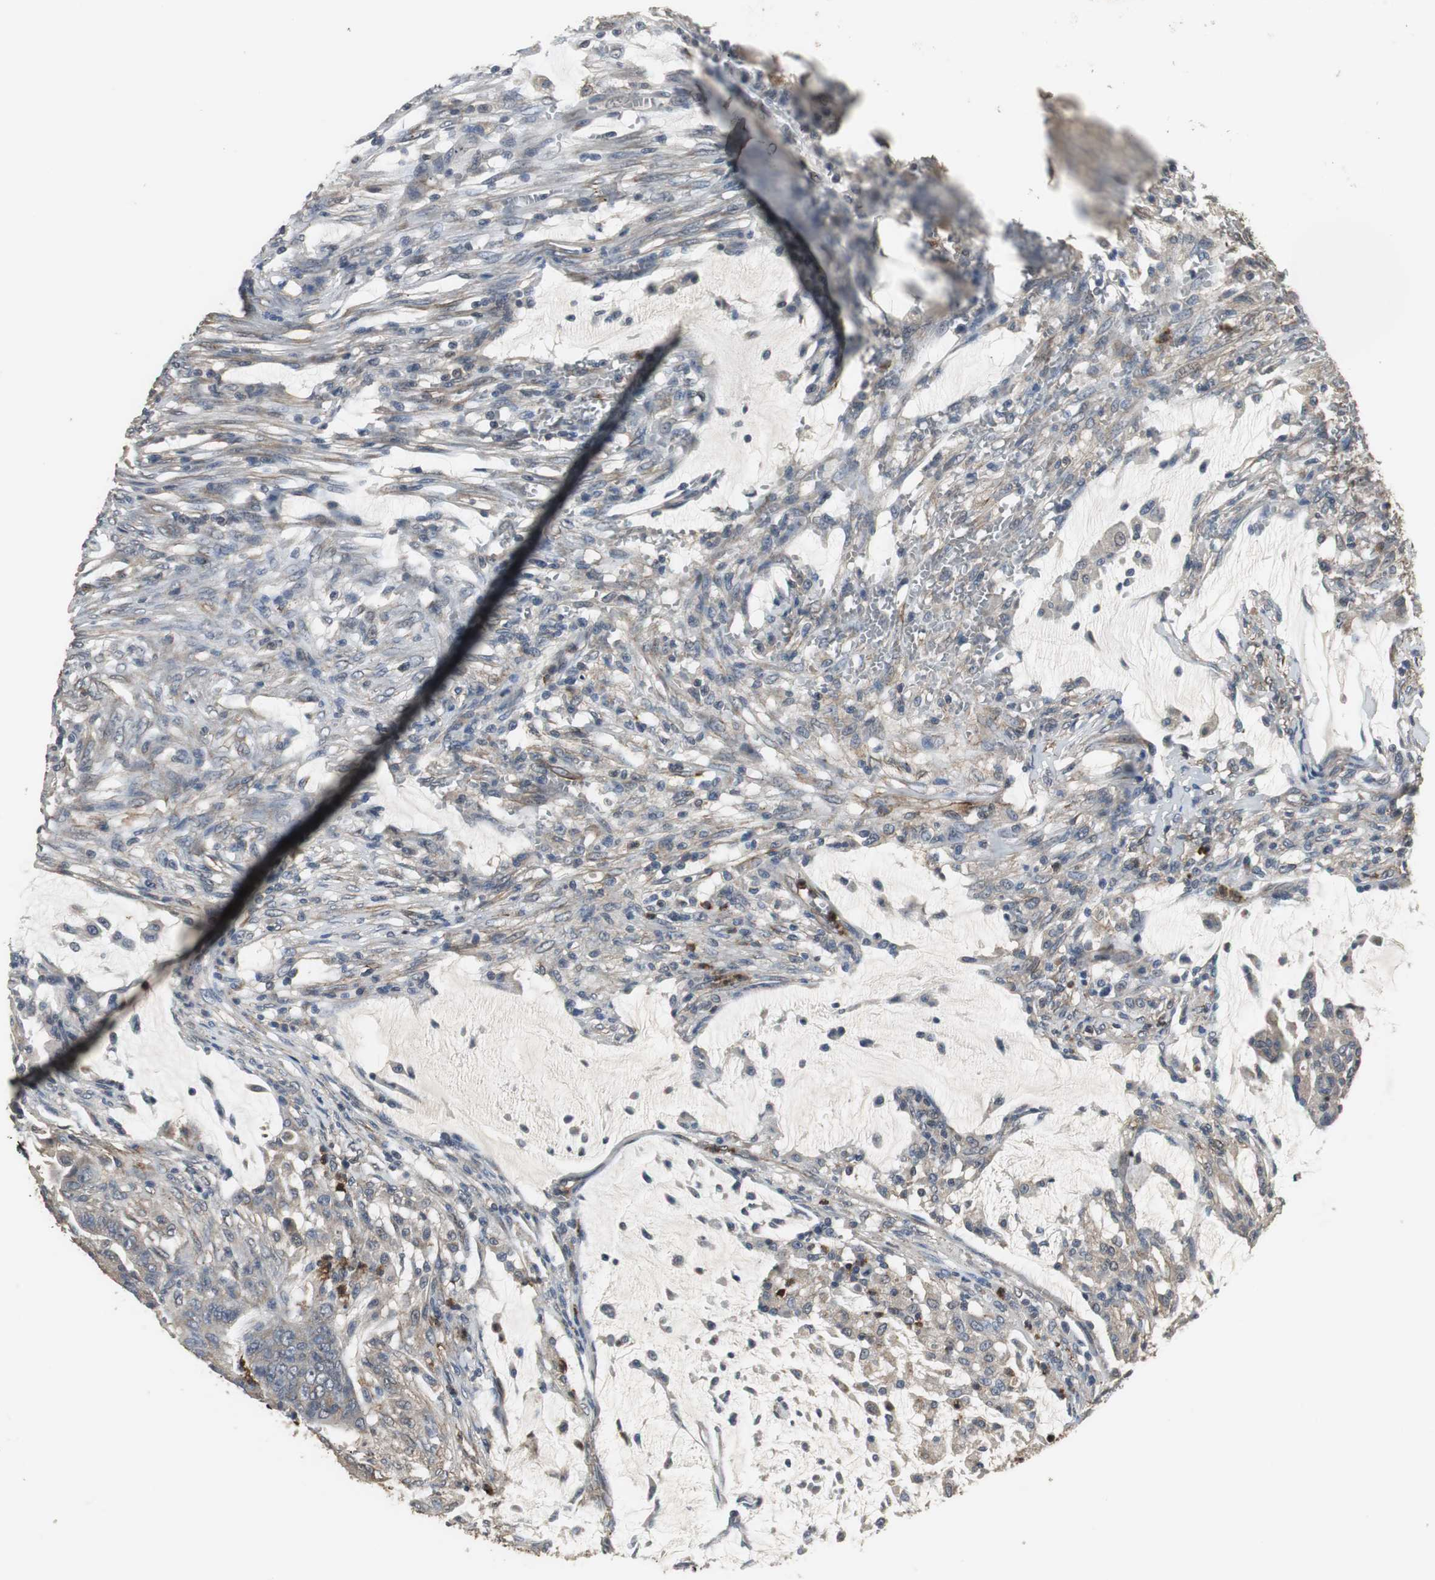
{"staining": {"intensity": "weak", "quantity": "25%-75%", "location": "cytoplasmic/membranous"}, "tissue": "colorectal cancer", "cell_type": "Tumor cells", "image_type": "cancer", "snomed": [{"axis": "morphology", "description": "Adenocarcinoma, NOS"}, {"axis": "topography", "description": "Colon"}], "caption": "The image displays a brown stain indicating the presence of a protein in the cytoplasmic/membranous of tumor cells in adenocarcinoma (colorectal).", "gene": "JTB", "patient": {"sex": "male", "age": 45}}